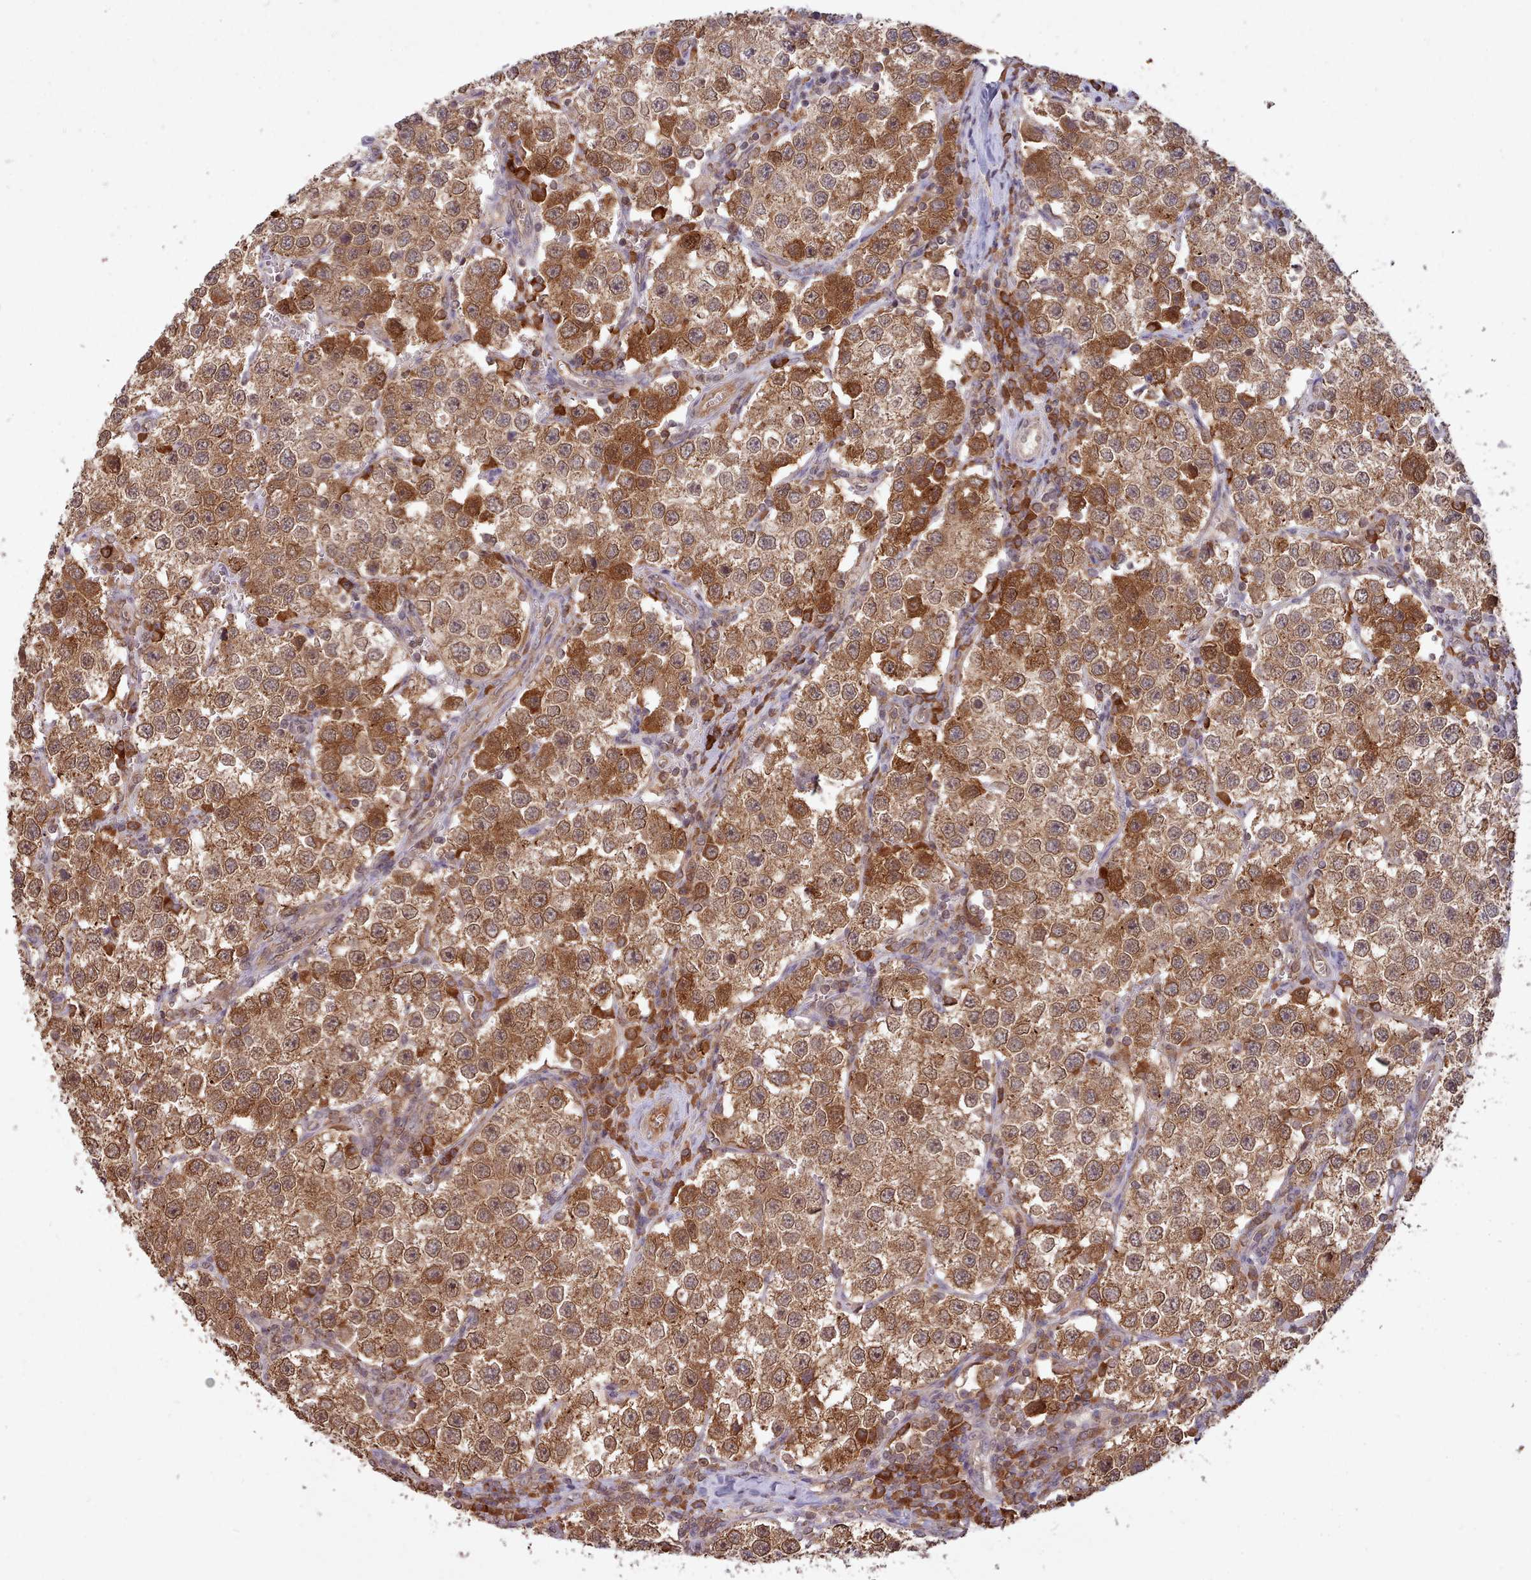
{"staining": {"intensity": "strong", "quantity": ">75%", "location": "cytoplasmic/membranous"}, "tissue": "testis cancer", "cell_type": "Tumor cells", "image_type": "cancer", "snomed": [{"axis": "morphology", "description": "Seminoma, NOS"}, {"axis": "topography", "description": "Testis"}], "caption": "Immunohistochemistry of human testis cancer demonstrates high levels of strong cytoplasmic/membranous expression in about >75% of tumor cells. The staining was performed using DAB (3,3'-diaminobenzidine), with brown indicating positive protein expression. Nuclei are stained blue with hematoxylin.", "gene": "PIP4P1", "patient": {"sex": "male", "age": 37}}